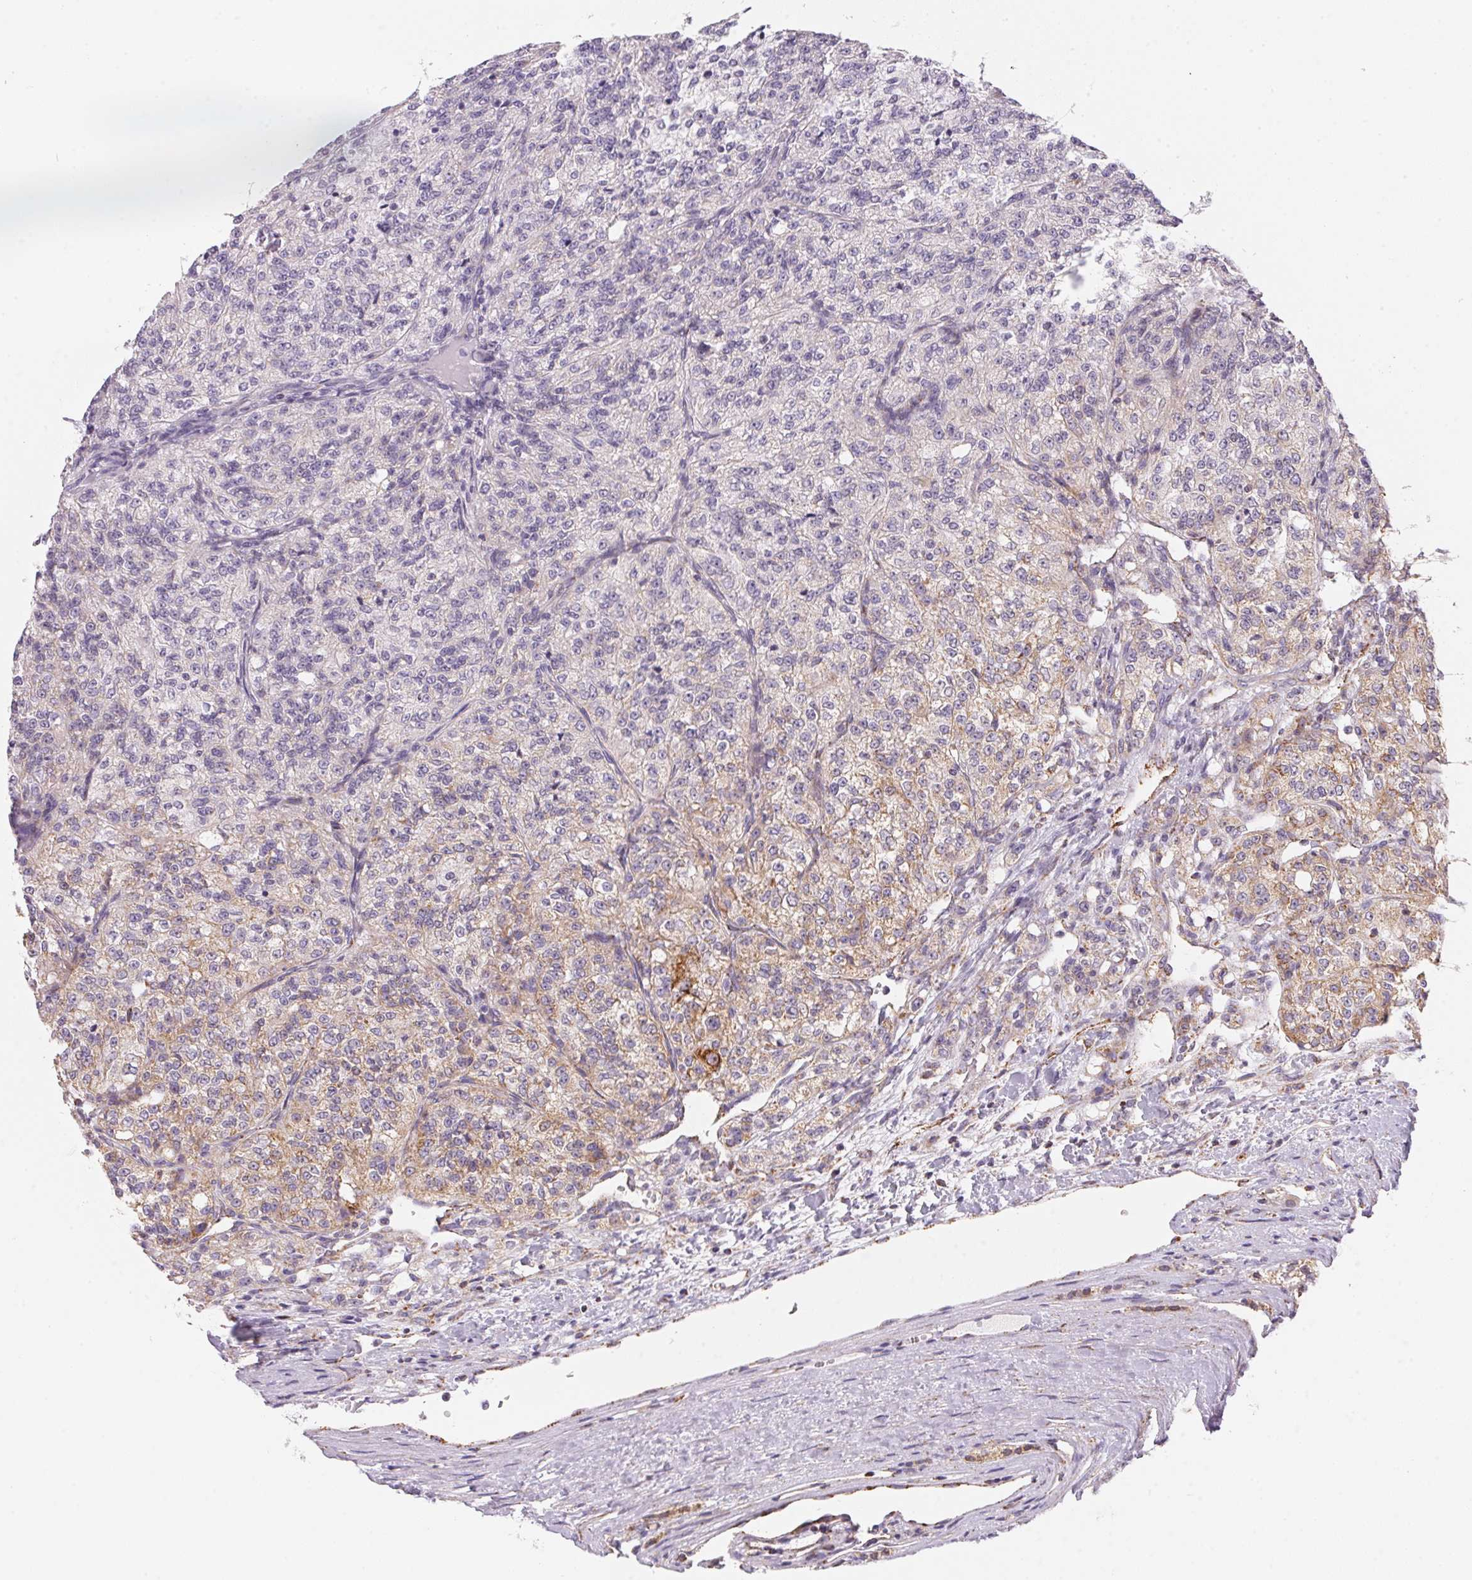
{"staining": {"intensity": "weak", "quantity": "25%-75%", "location": "cytoplasmic/membranous"}, "tissue": "renal cancer", "cell_type": "Tumor cells", "image_type": "cancer", "snomed": [{"axis": "morphology", "description": "Adenocarcinoma, NOS"}, {"axis": "topography", "description": "Kidney"}], "caption": "Adenocarcinoma (renal) stained with a protein marker reveals weak staining in tumor cells.", "gene": "GIPC2", "patient": {"sex": "female", "age": 63}}